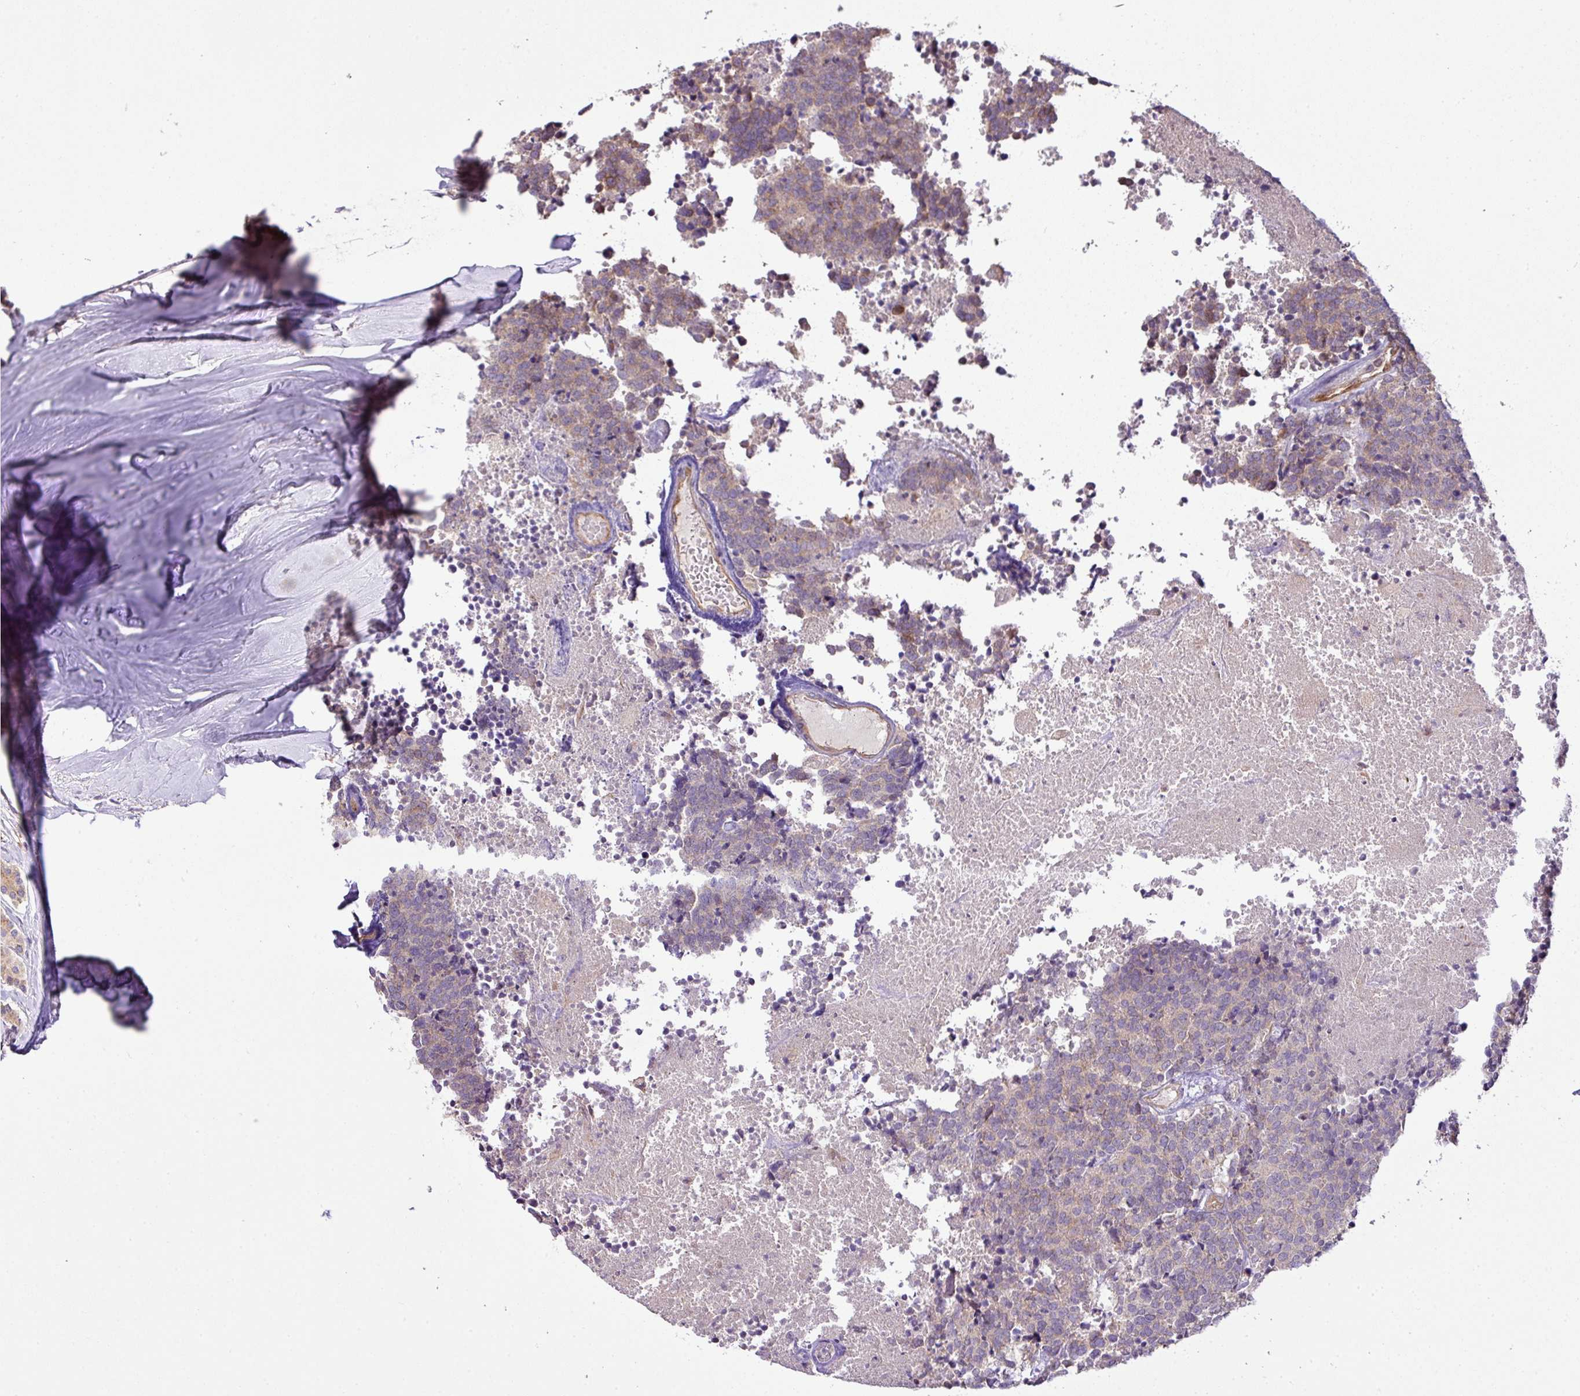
{"staining": {"intensity": "negative", "quantity": "none", "location": "none"}, "tissue": "carcinoid", "cell_type": "Tumor cells", "image_type": "cancer", "snomed": [{"axis": "morphology", "description": "Carcinoid, malignant, NOS"}, {"axis": "topography", "description": "Skin"}], "caption": "This is an IHC image of human malignant carcinoid. There is no staining in tumor cells.", "gene": "COX18", "patient": {"sex": "female", "age": 79}}